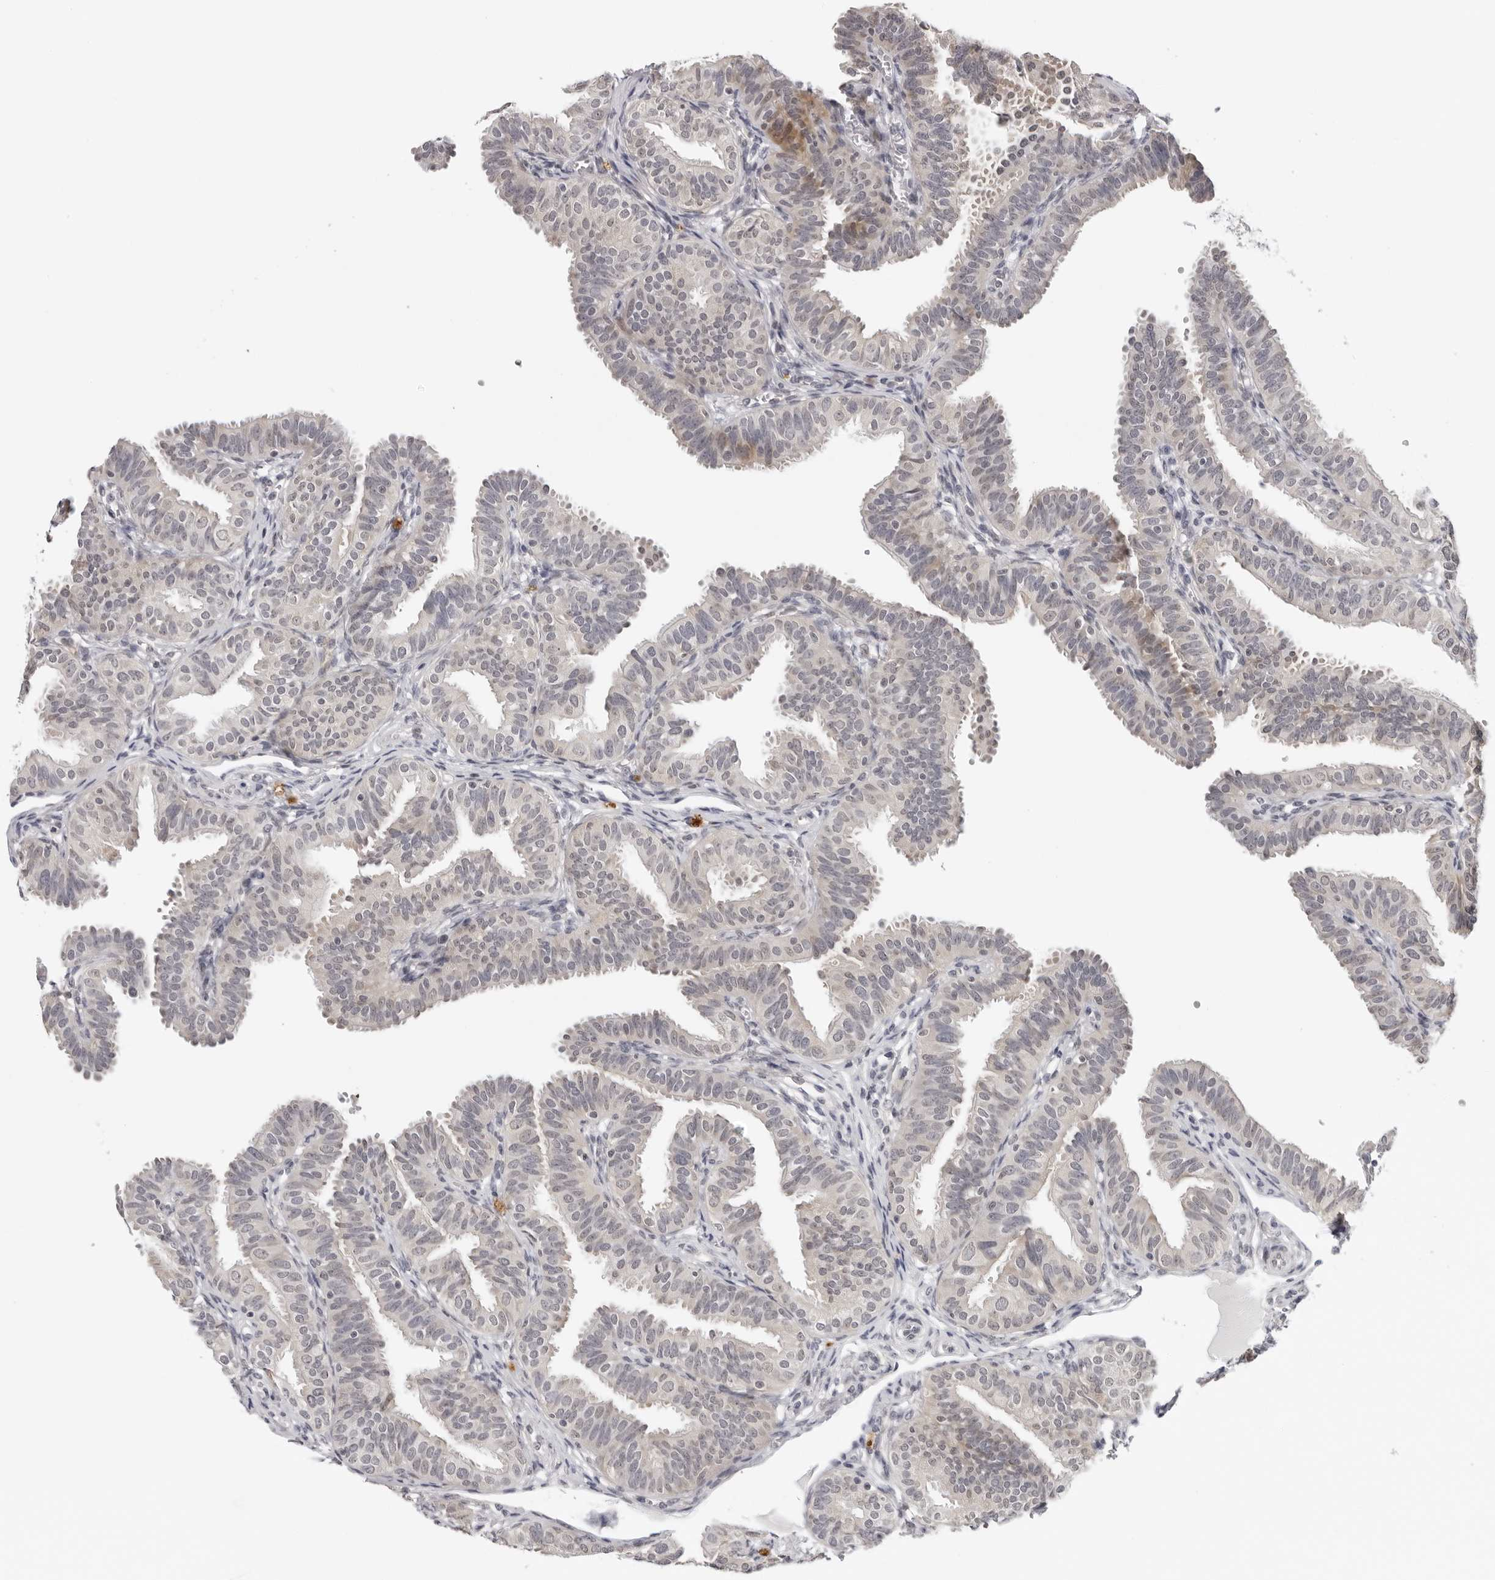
{"staining": {"intensity": "weak", "quantity": "<25%", "location": "cytoplasmic/membranous,nuclear"}, "tissue": "fallopian tube", "cell_type": "Glandular cells", "image_type": "normal", "snomed": [{"axis": "morphology", "description": "Normal tissue, NOS"}, {"axis": "topography", "description": "Fallopian tube"}], "caption": "DAB (3,3'-diaminobenzidine) immunohistochemical staining of unremarkable human fallopian tube shows no significant expression in glandular cells. Nuclei are stained in blue.", "gene": "PRUNE1", "patient": {"sex": "female", "age": 35}}